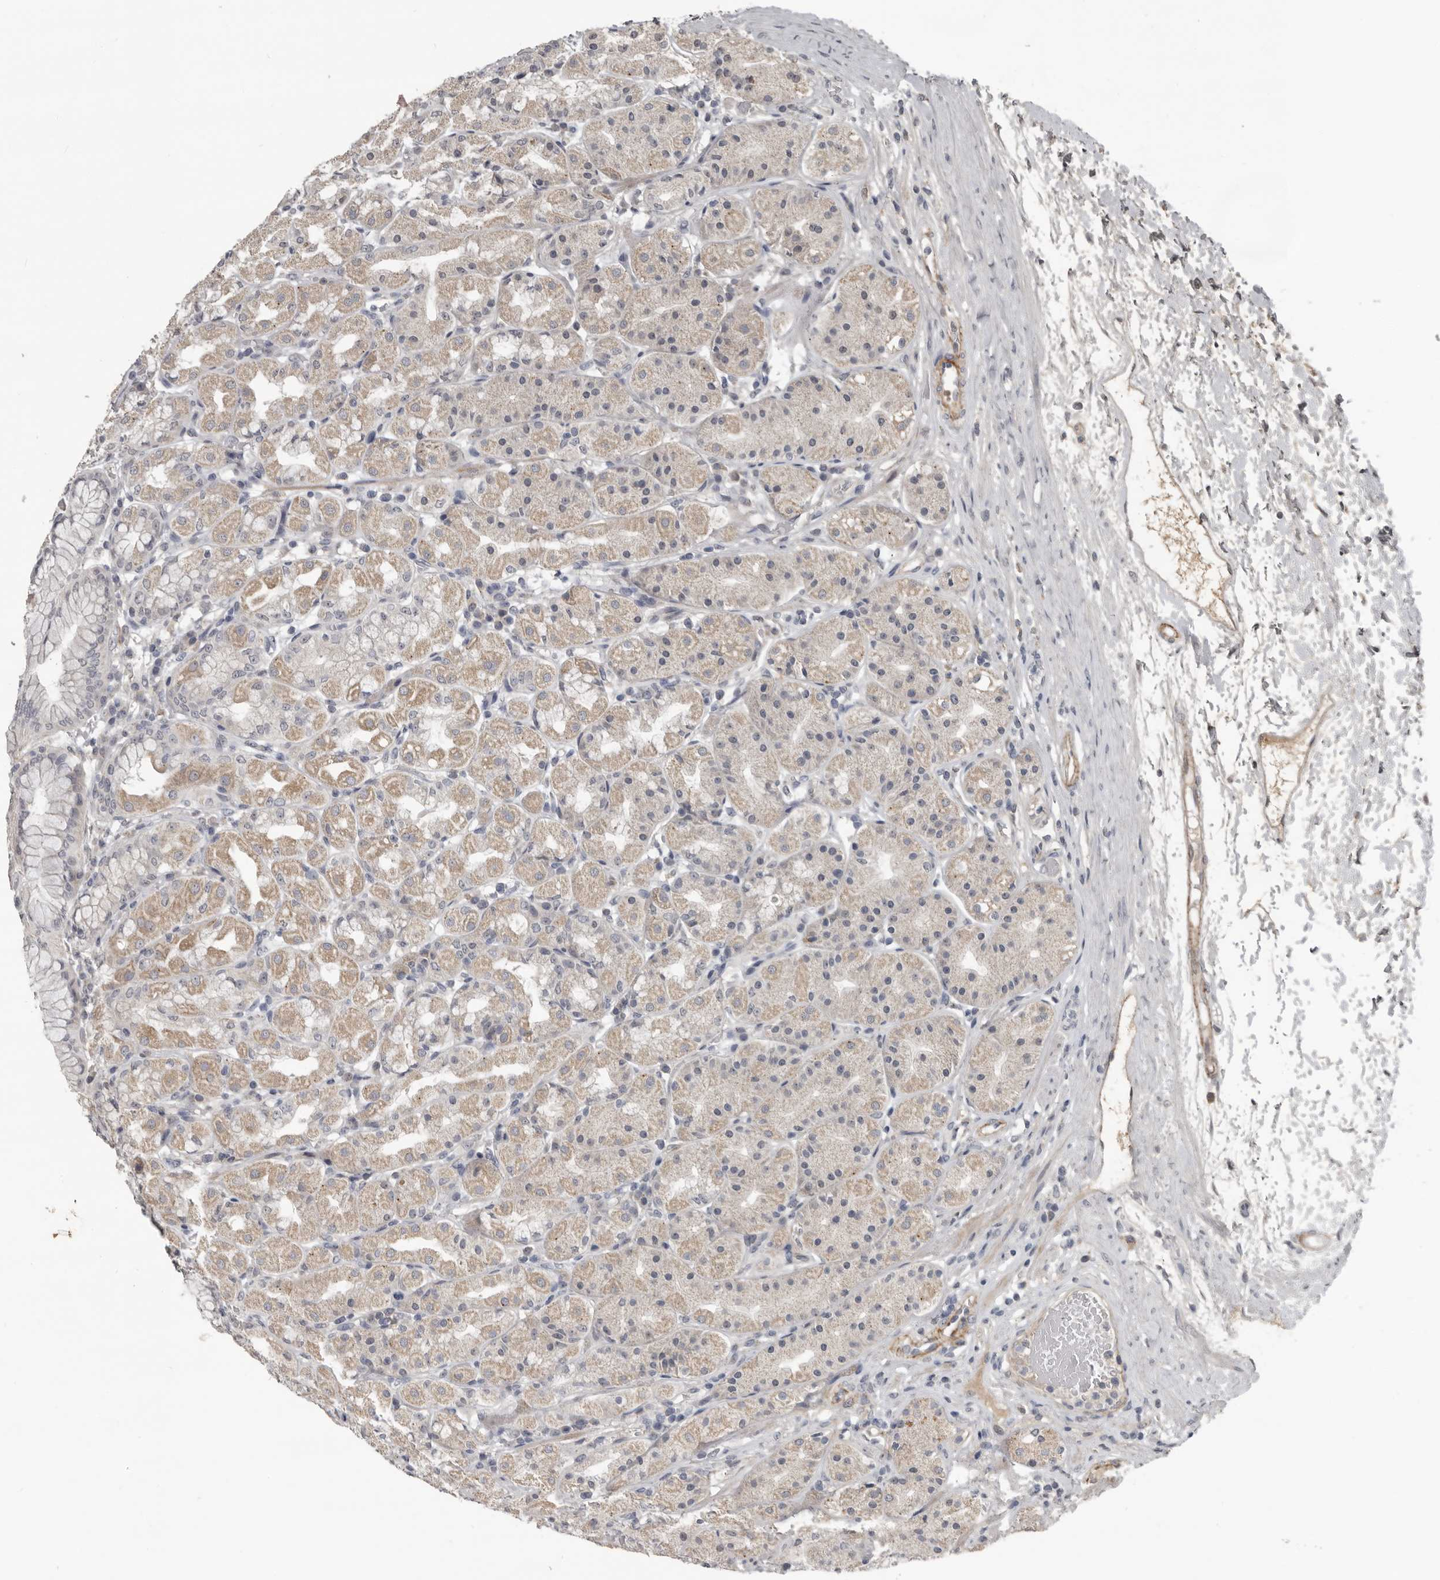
{"staining": {"intensity": "weak", "quantity": "25%-75%", "location": "cytoplasmic/membranous"}, "tissue": "stomach", "cell_type": "Glandular cells", "image_type": "normal", "snomed": [{"axis": "morphology", "description": "Normal tissue, NOS"}, {"axis": "topography", "description": "Stomach"}, {"axis": "topography", "description": "Stomach, lower"}], "caption": "Protein staining displays weak cytoplasmic/membranous staining in approximately 25%-75% of glandular cells in unremarkable stomach. The staining is performed using DAB brown chromogen to label protein expression. The nuclei are counter-stained blue using hematoxylin.", "gene": "C1orf216", "patient": {"sex": "female", "age": 56}}